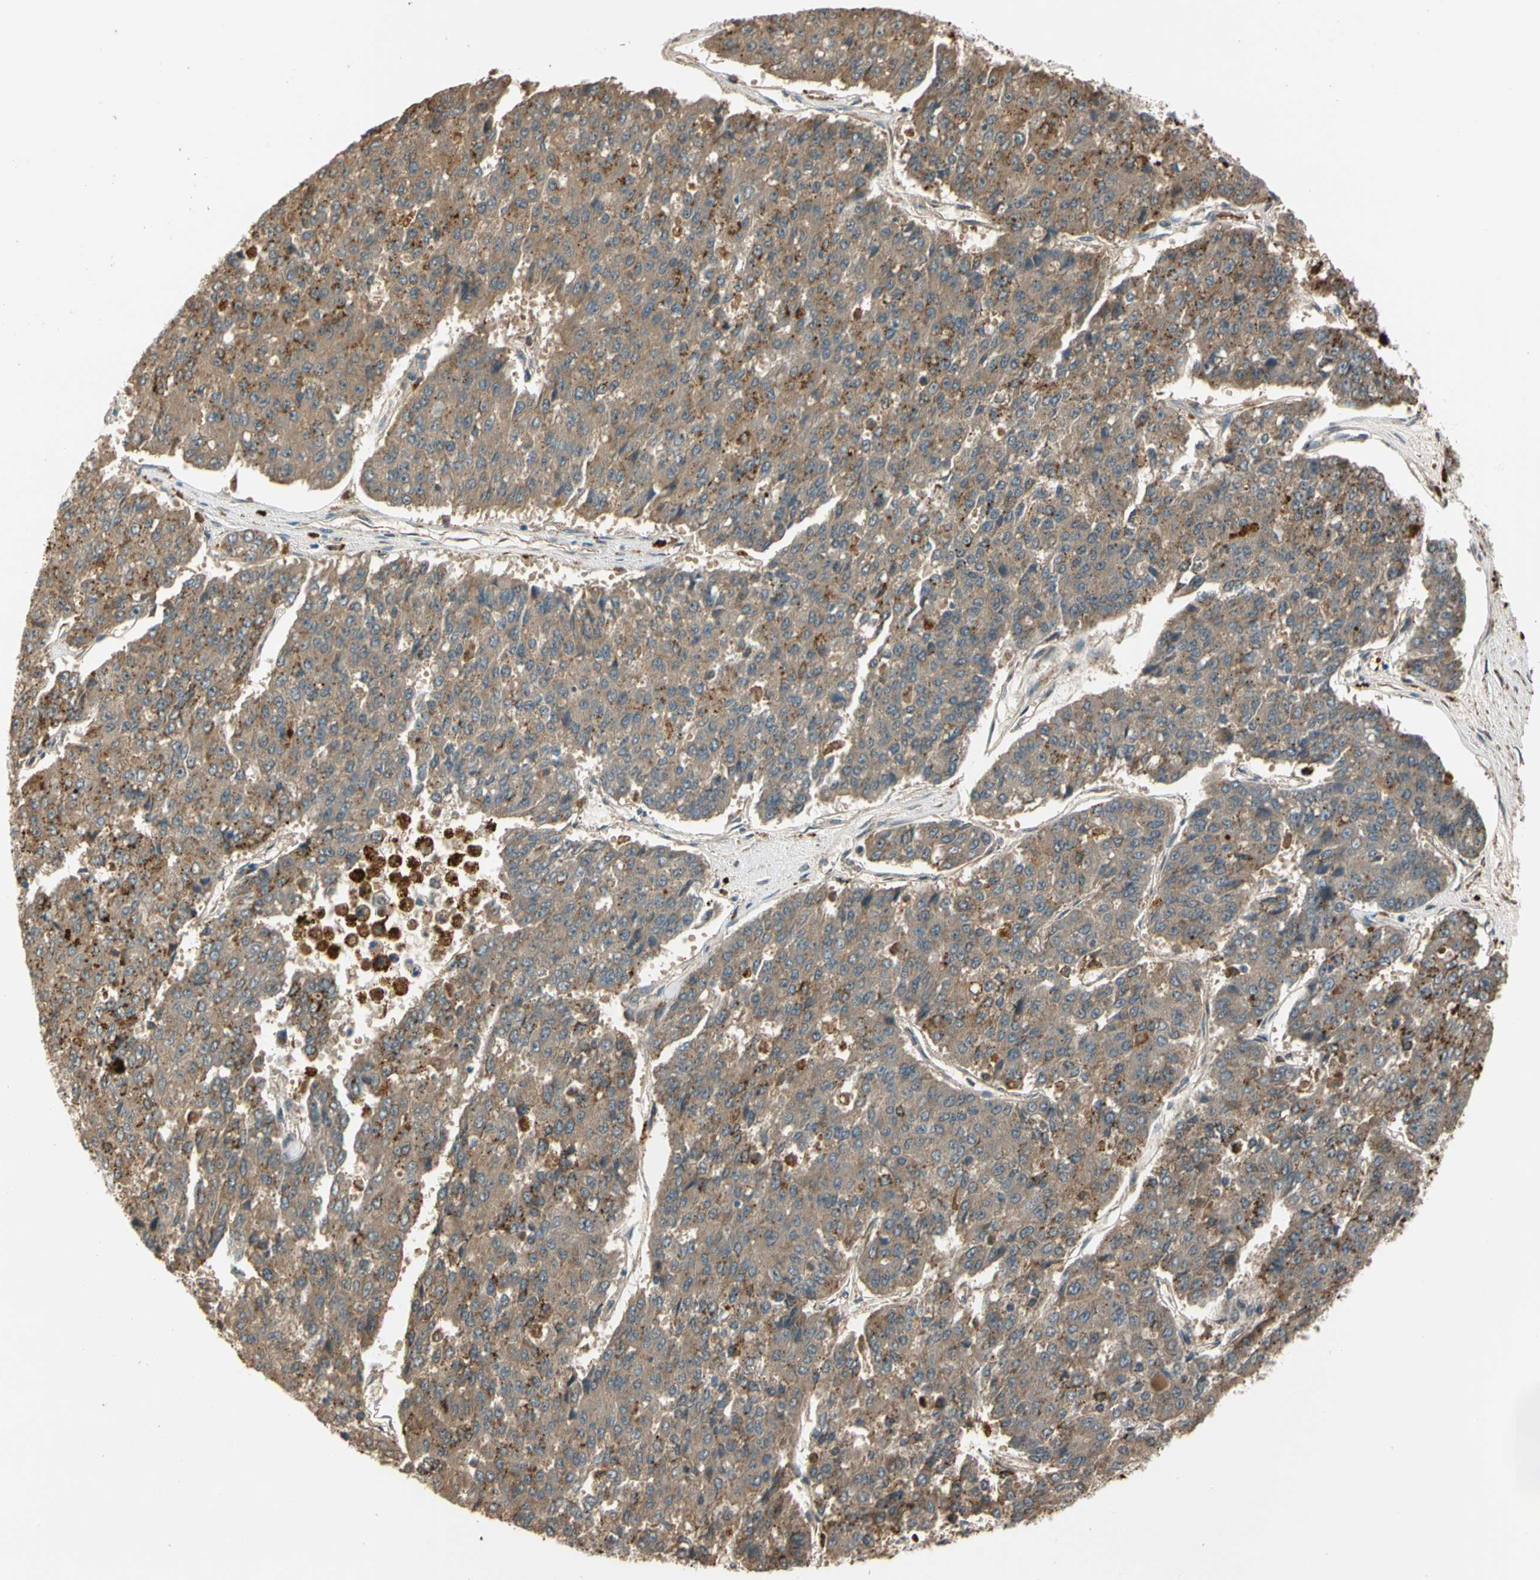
{"staining": {"intensity": "moderate", "quantity": ">75%", "location": "cytoplasmic/membranous"}, "tissue": "pancreatic cancer", "cell_type": "Tumor cells", "image_type": "cancer", "snomed": [{"axis": "morphology", "description": "Adenocarcinoma, NOS"}, {"axis": "topography", "description": "Pancreas"}], "caption": "A brown stain shows moderate cytoplasmic/membranous positivity of a protein in pancreatic adenocarcinoma tumor cells.", "gene": "GM2A", "patient": {"sex": "male", "age": 50}}